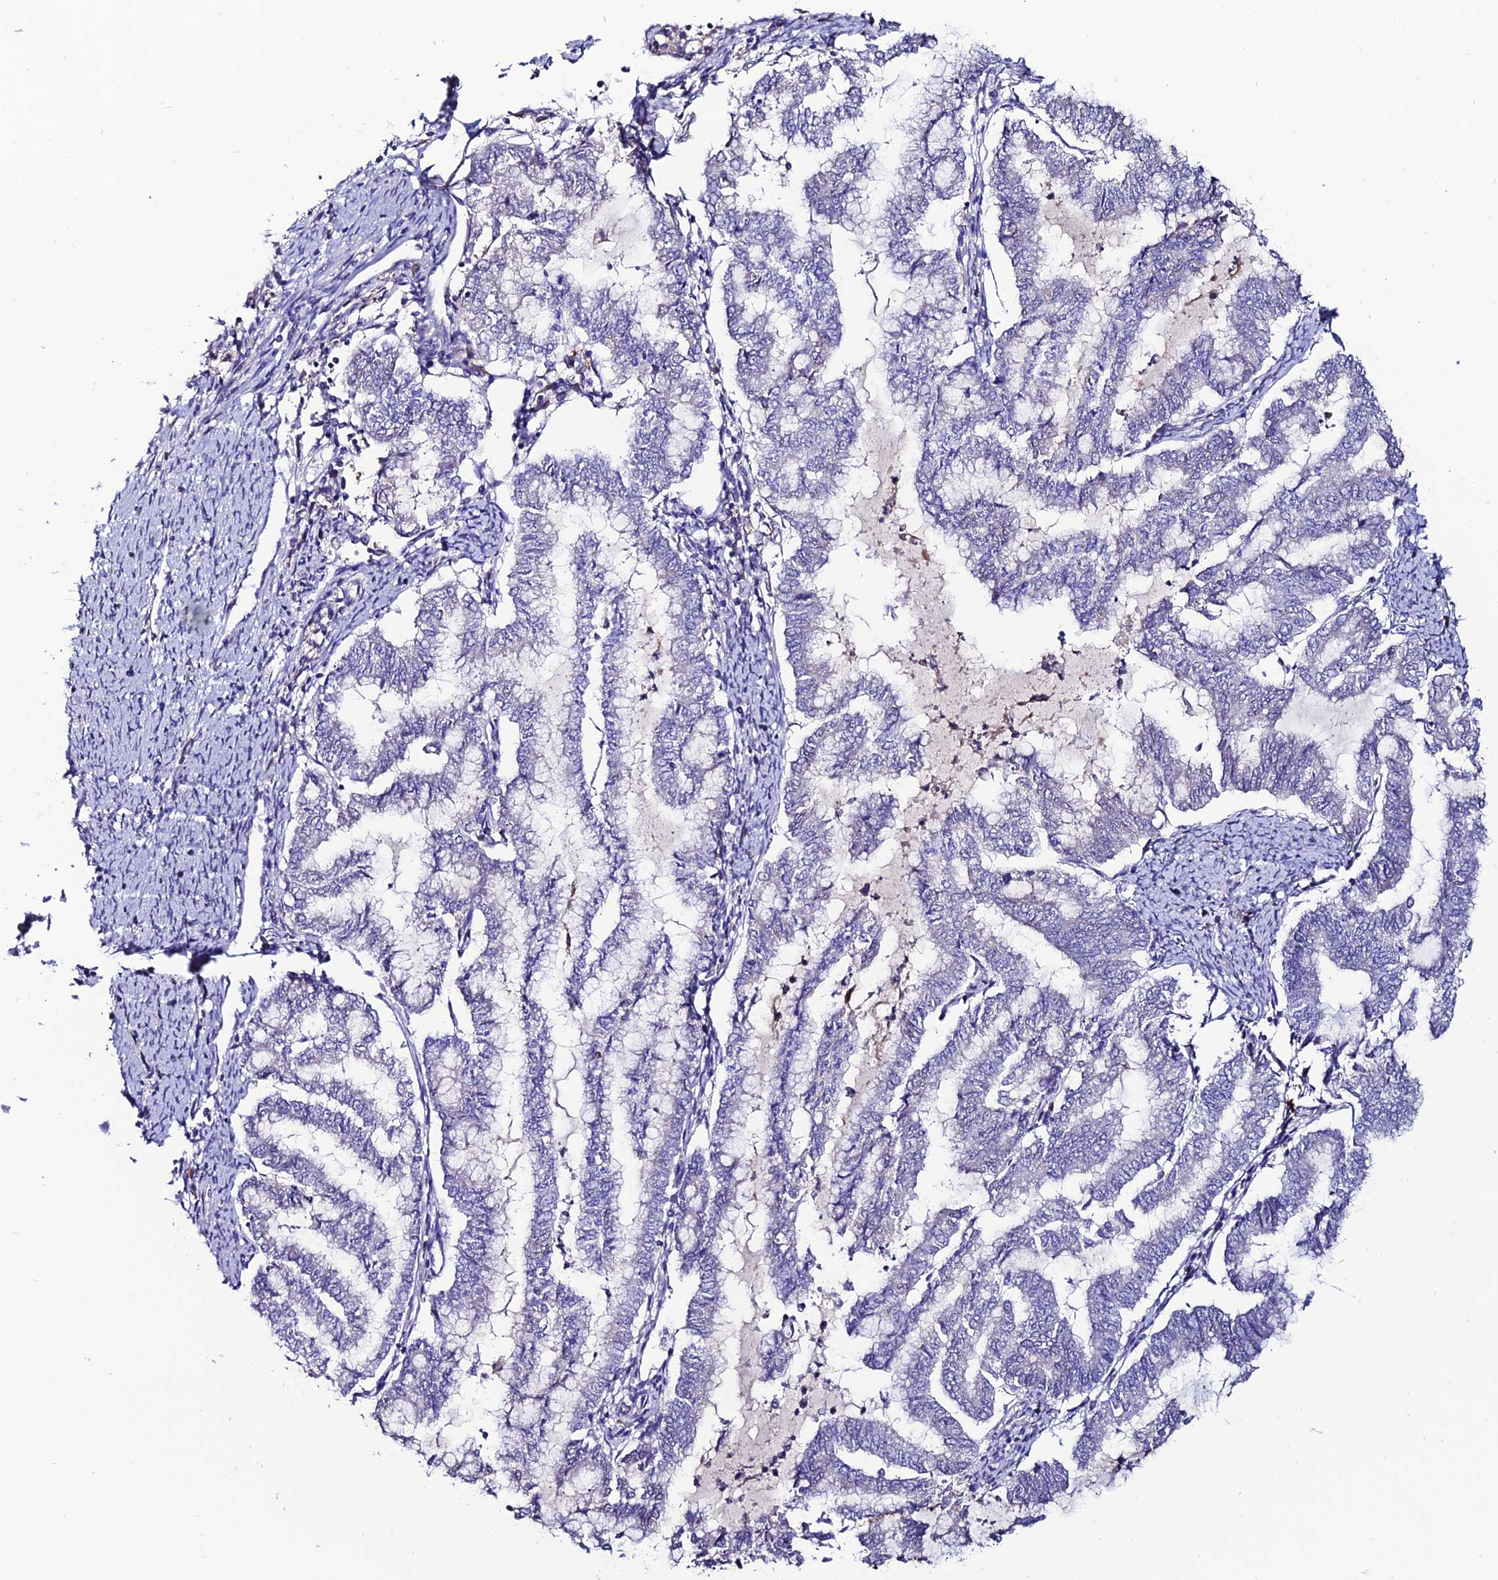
{"staining": {"intensity": "negative", "quantity": "none", "location": "none"}, "tissue": "endometrial cancer", "cell_type": "Tumor cells", "image_type": "cancer", "snomed": [{"axis": "morphology", "description": "Adenocarcinoma, NOS"}, {"axis": "topography", "description": "Endometrium"}], "caption": "Tumor cells are negative for protein expression in human endometrial cancer (adenocarcinoma). Brightfield microscopy of immunohistochemistry (IHC) stained with DAB (3,3'-diaminobenzidine) (brown) and hematoxylin (blue), captured at high magnification.", "gene": "FZD8", "patient": {"sex": "female", "age": 79}}